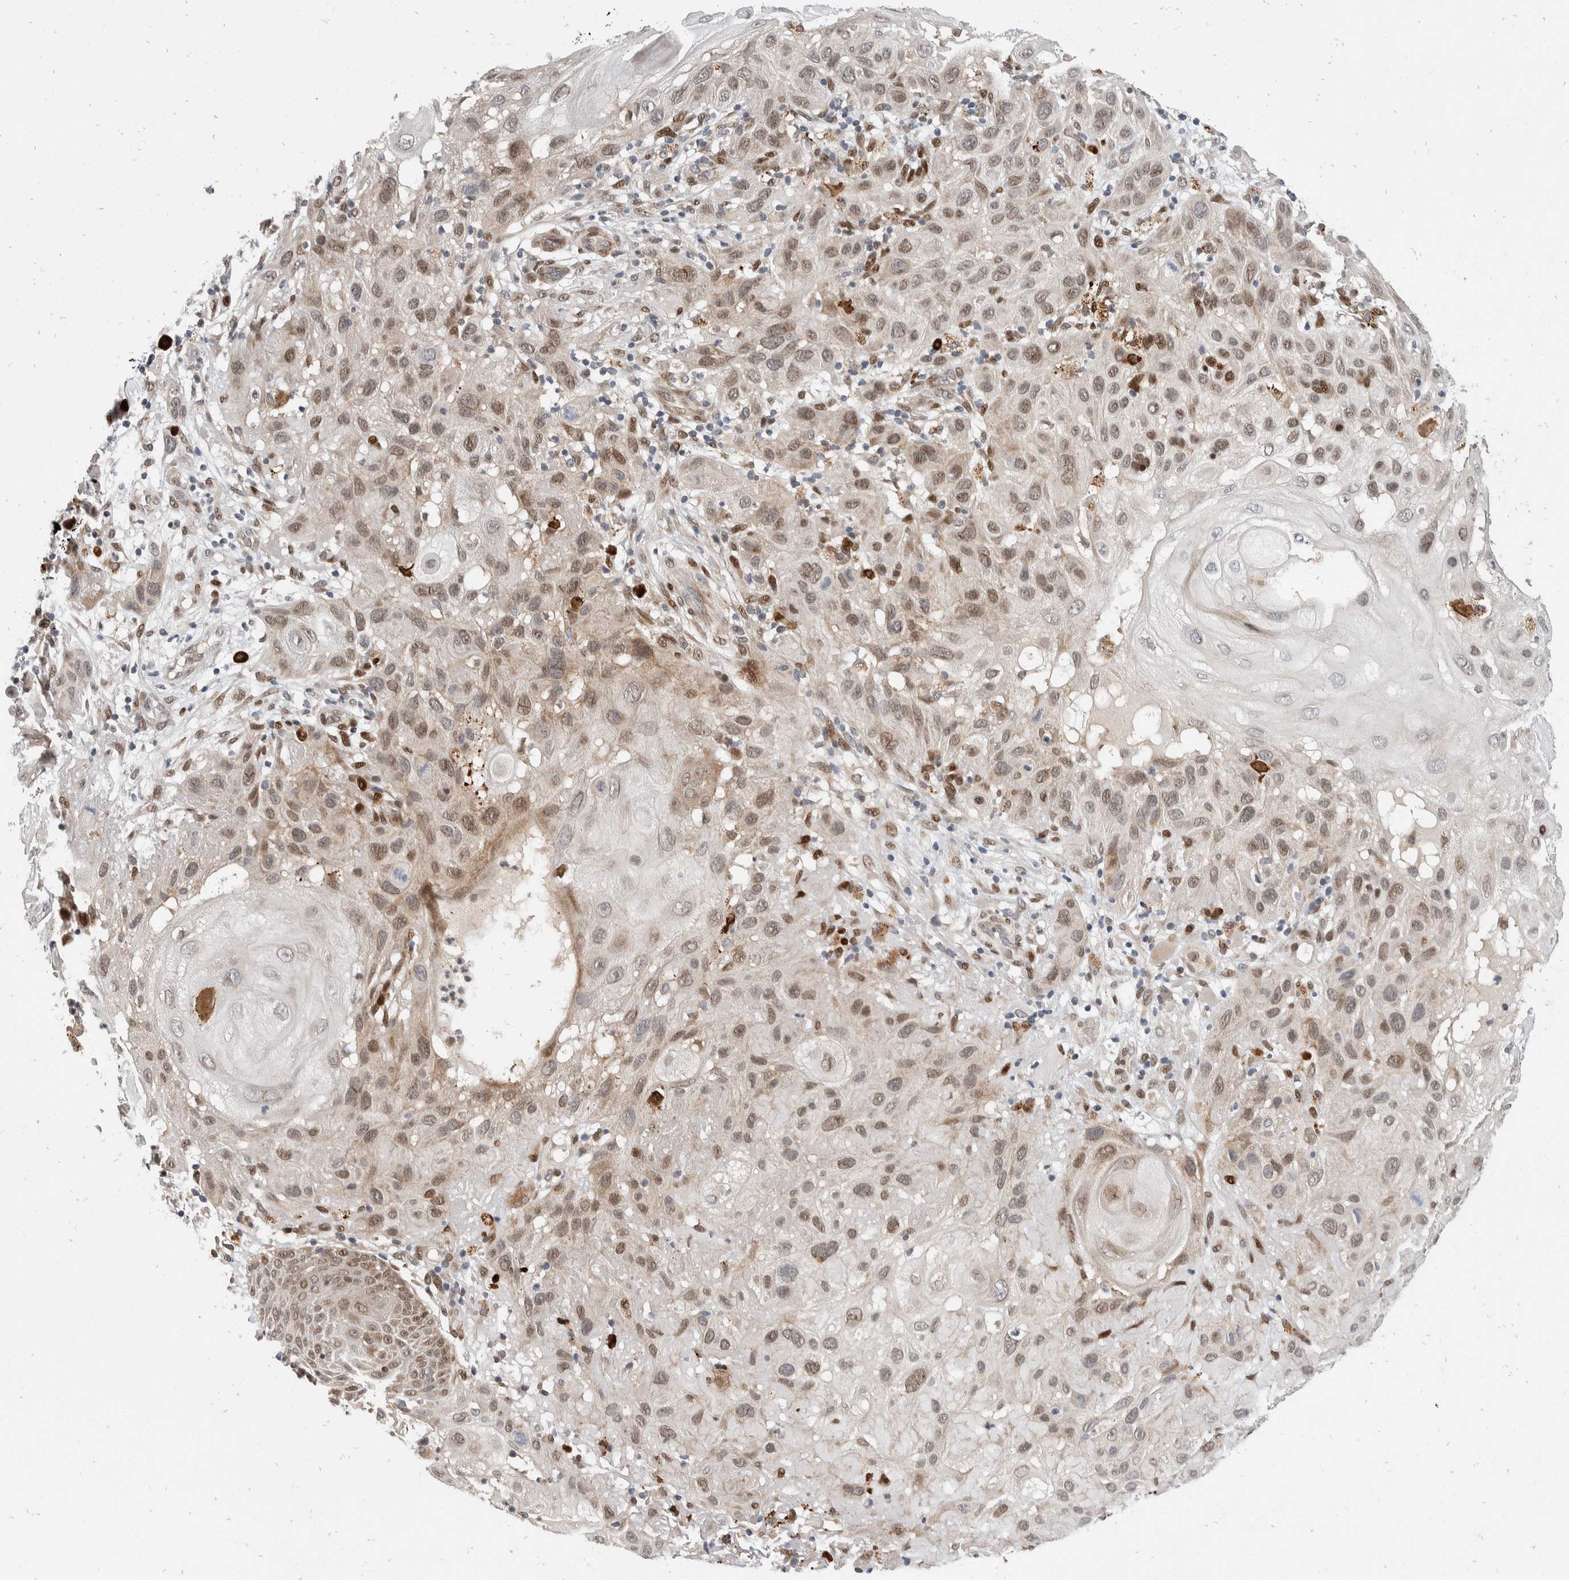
{"staining": {"intensity": "moderate", "quantity": ">75%", "location": "nuclear"}, "tissue": "skin cancer", "cell_type": "Tumor cells", "image_type": "cancer", "snomed": [{"axis": "morphology", "description": "Squamous cell carcinoma, NOS"}, {"axis": "topography", "description": "Skin"}], "caption": "Protein expression analysis of human skin squamous cell carcinoma reveals moderate nuclear expression in about >75% of tumor cells. The protein is shown in brown color, while the nuclei are stained blue.", "gene": "ZNF703", "patient": {"sex": "female", "age": 96}}